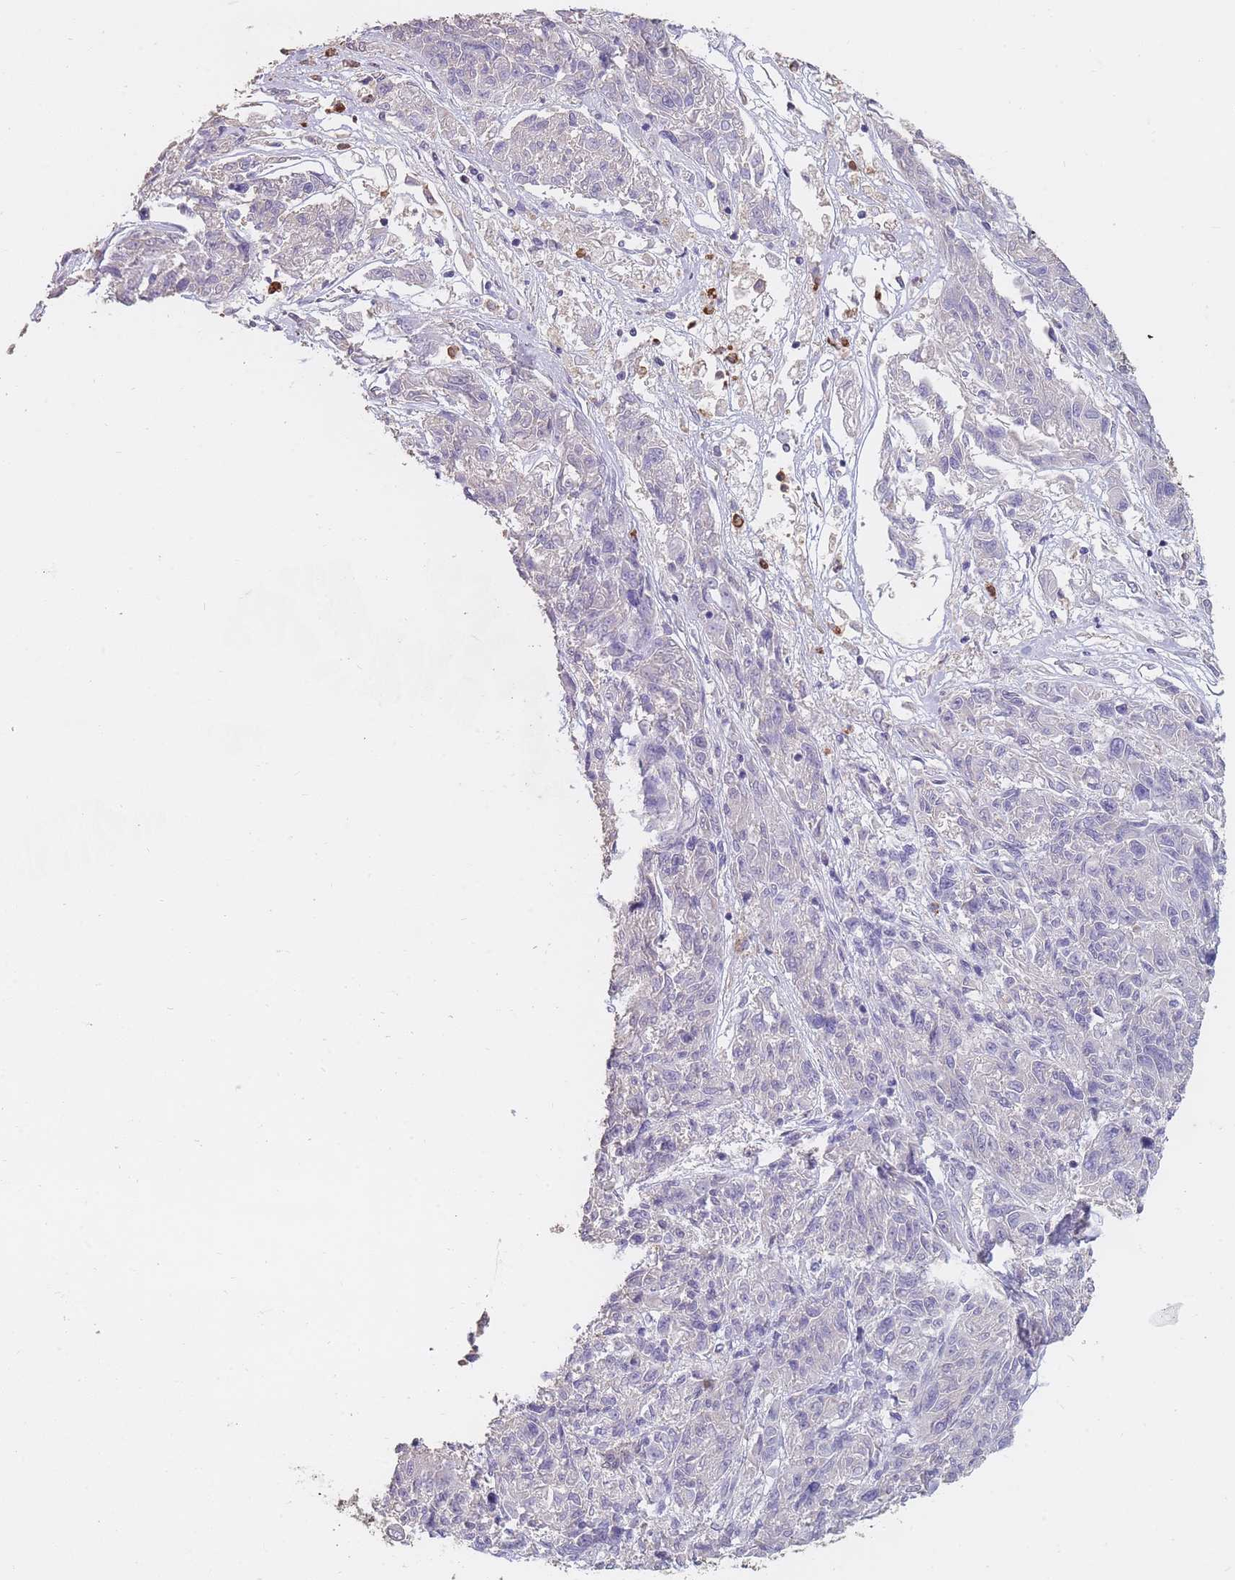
{"staining": {"intensity": "negative", "quantity": "none", "location": "none"}, "tissue": "melanoma", "cell_type": "Tumor cells", "image_type": "cancer", "snomed": [{"axis": "morphology", "description": "Malignant melanoma, NOS"}, {"axis": "topography", "description": "Skin"}], "caption": "Immunohistochemical staining of malignant melanoma displays no significant staining in tumor cells.", "gene": "CLEC12A", "patient": {"sex": "male", "age": 53}}